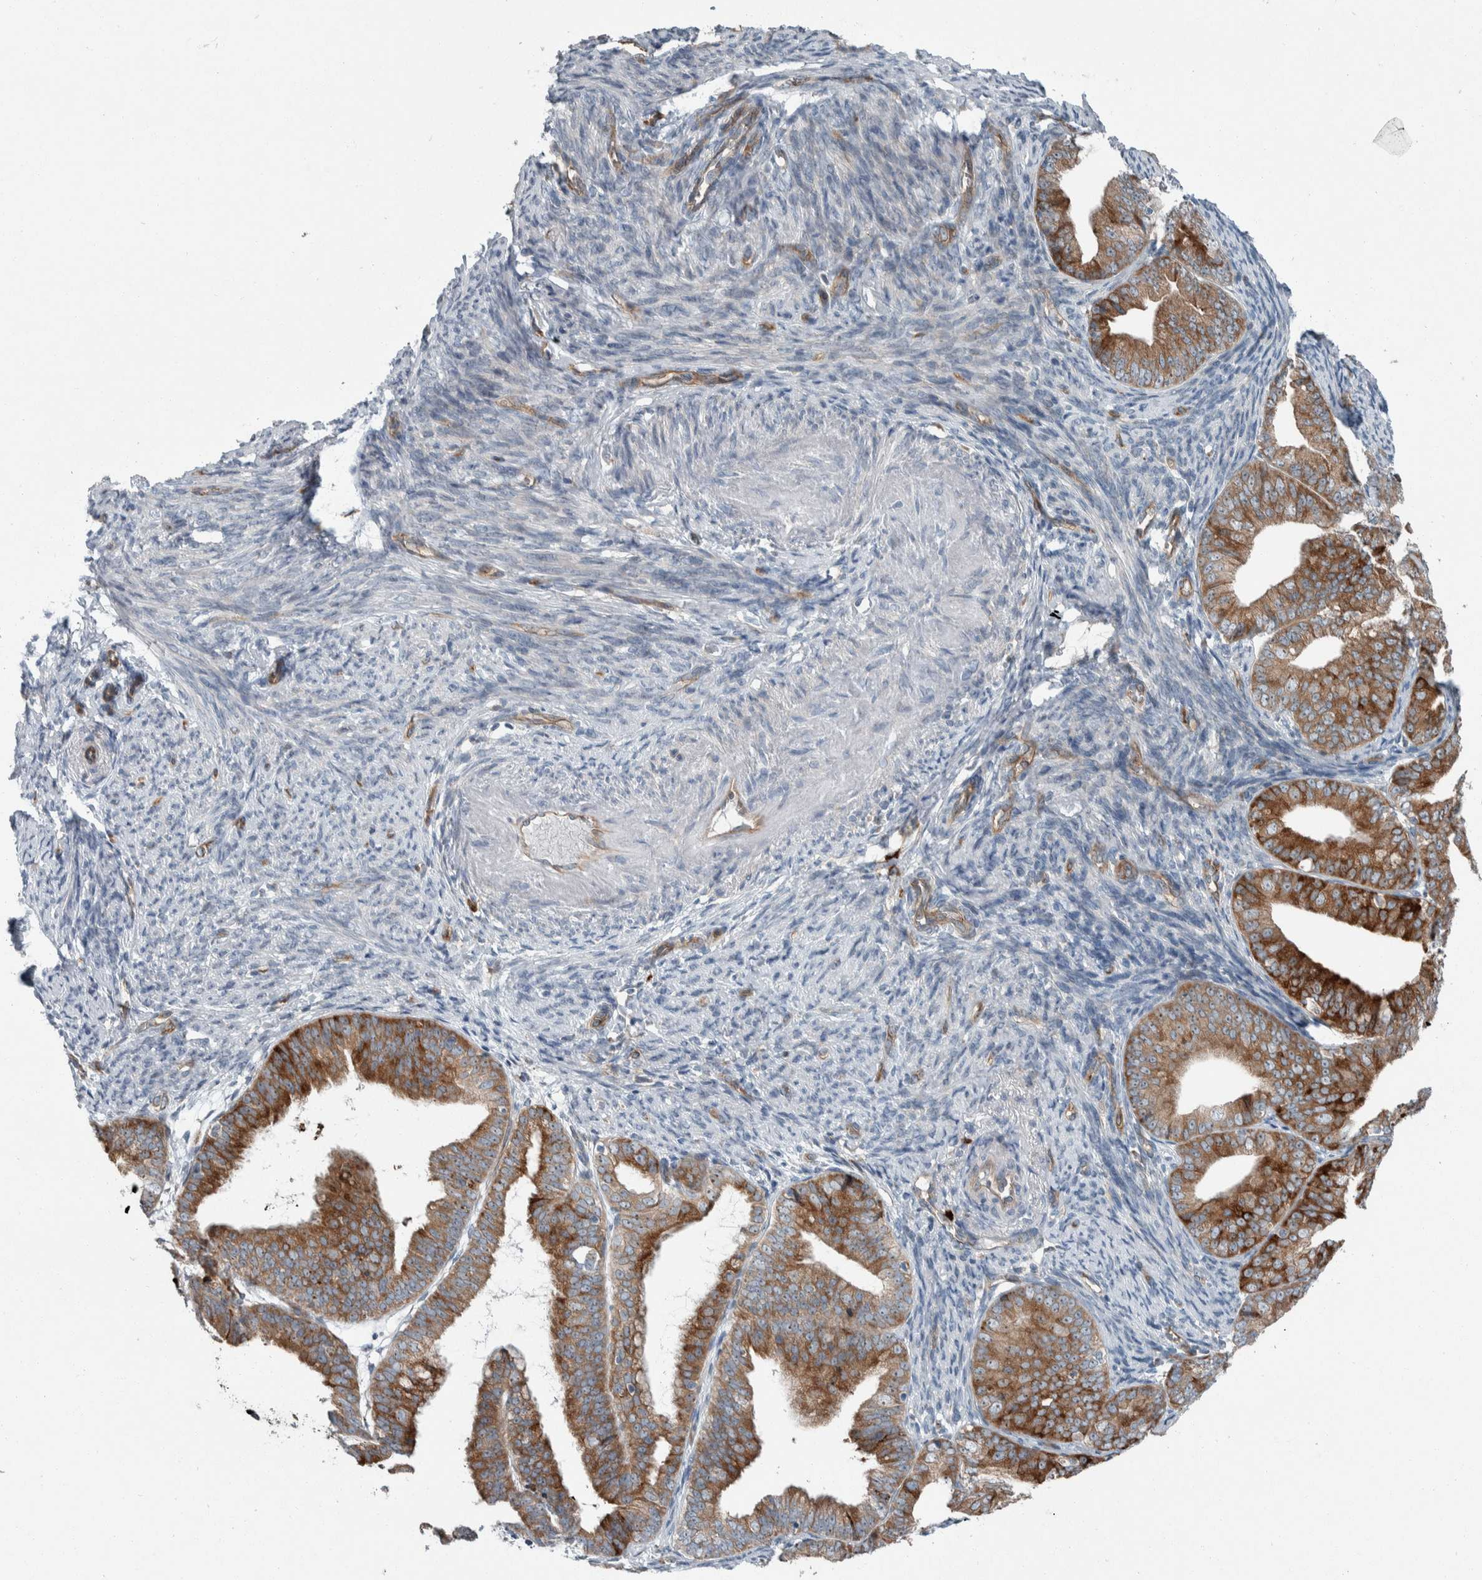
{"staining": {"intensity": "strong", "quantity": ">75%", "location": "cytoplasmic/membranous"}, "tissue": "endometrial cancer", "cell_type": "Tumor cells", "image_type": "cancer", "snomed": [{"axis": "morphology", "description": "Adenocarcinoma, NOS"}, {"axis": "topography", "description": "Endometrium"}], "caption": "Strong cytoplasmic/membranous staining for a protein is appreciated in about >75% of tumor cells of endometrial cancer using IHC.", "gene": "USP25", "patient": {"sex": "female", "age": 63}}